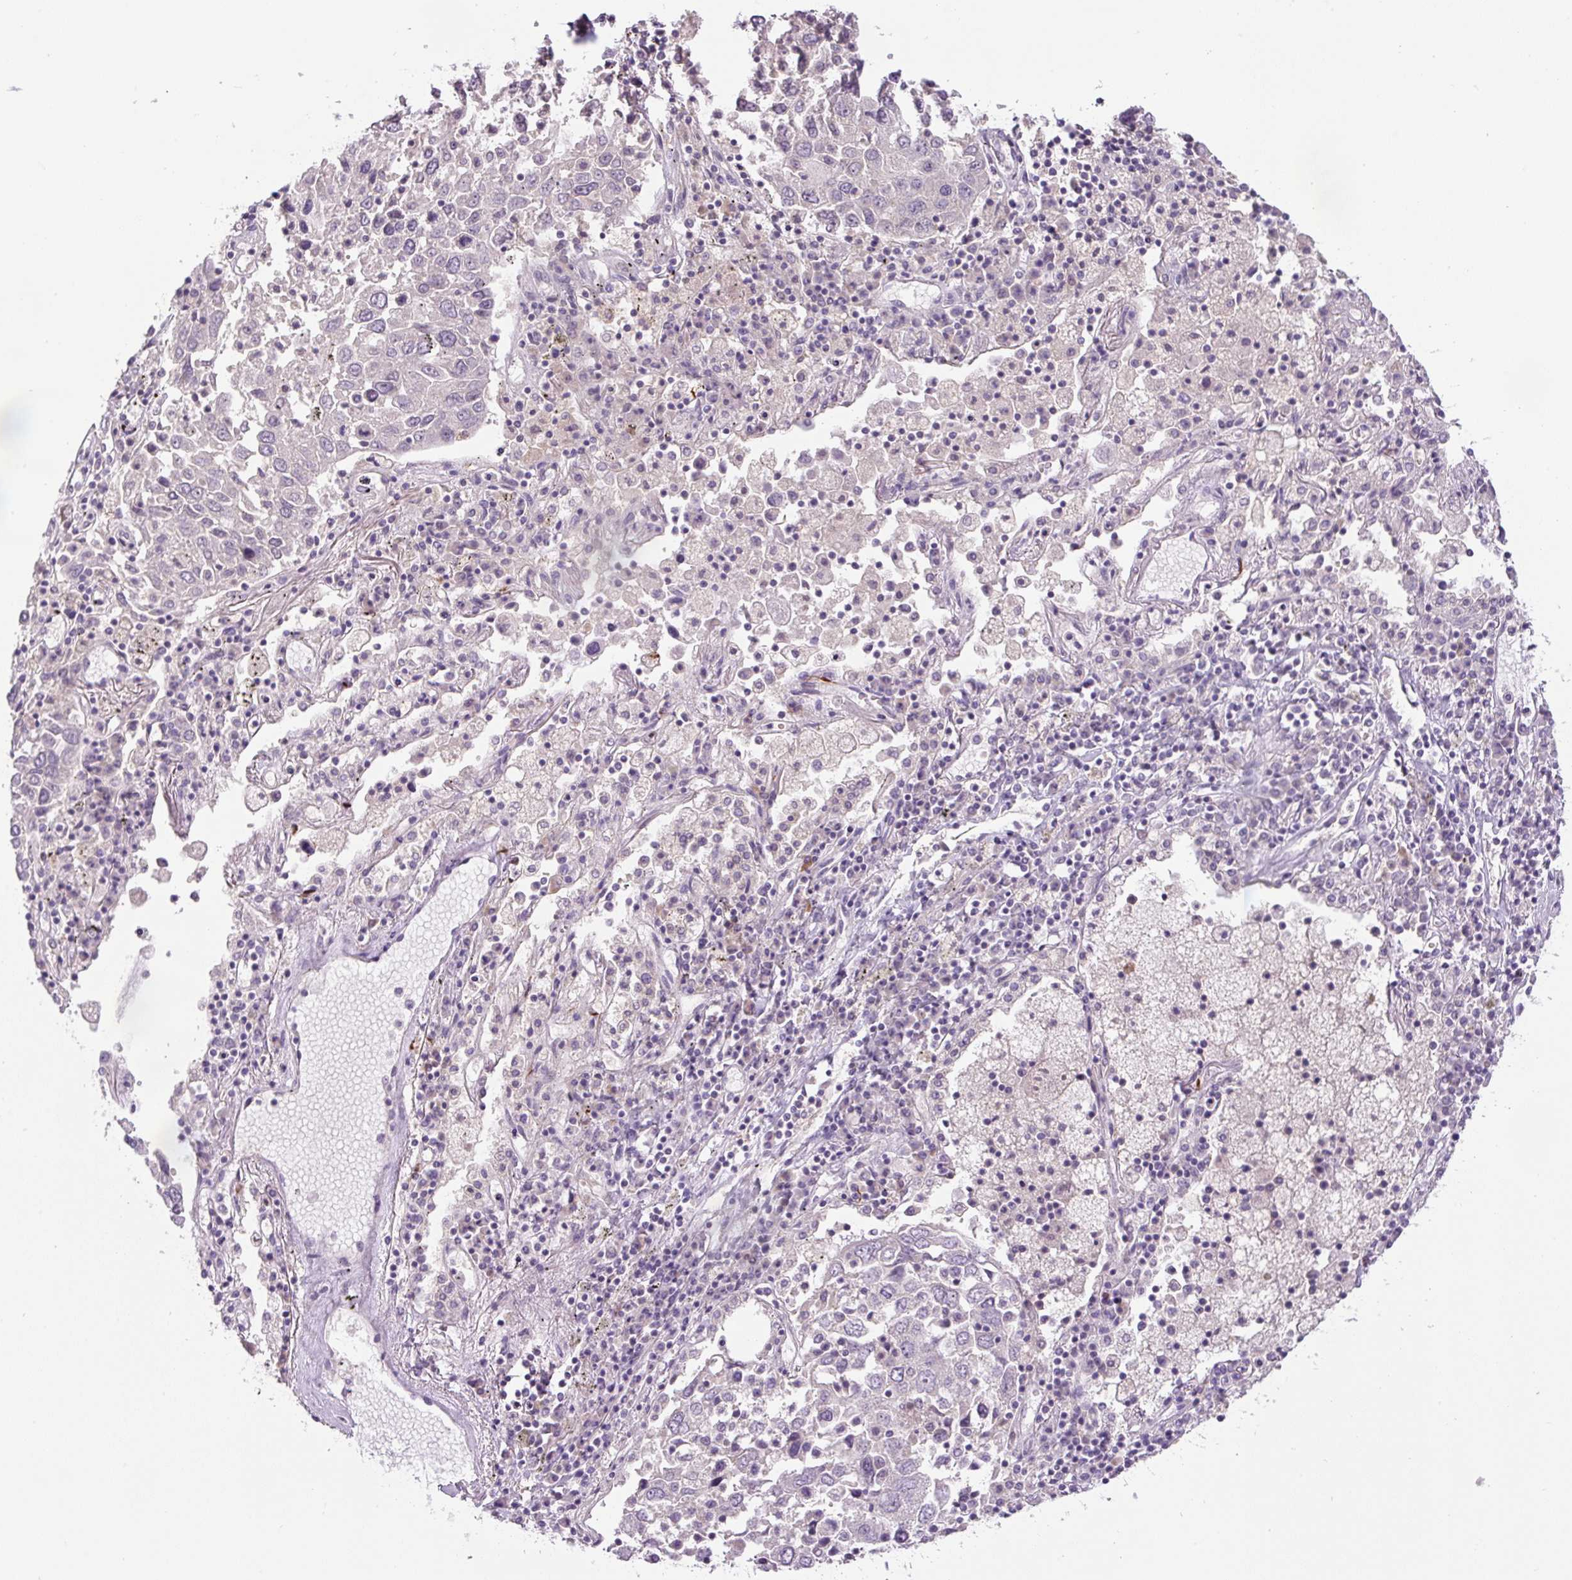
{"staining": {"intensity": "negative", "quantity": "none", "location": "none"}, "tissue": "lung cancer", "cell_type": "Tumor cells", "image_type": "cancer", "snomed": [{"axis": "morphology", "description": "Squamous cell carcinoma, NOS"}, {"axis": "topography", "description": "Lung"}], "caption": "A high-resolution photomicrograph shows IHC staining of lung cancer (squamous cell carcinoma), which displays no significant positivity in tumor cells. Nuclei are stained in blue.", "gene": "UBL3", "patient": {"sex": "male", "age": 65}}